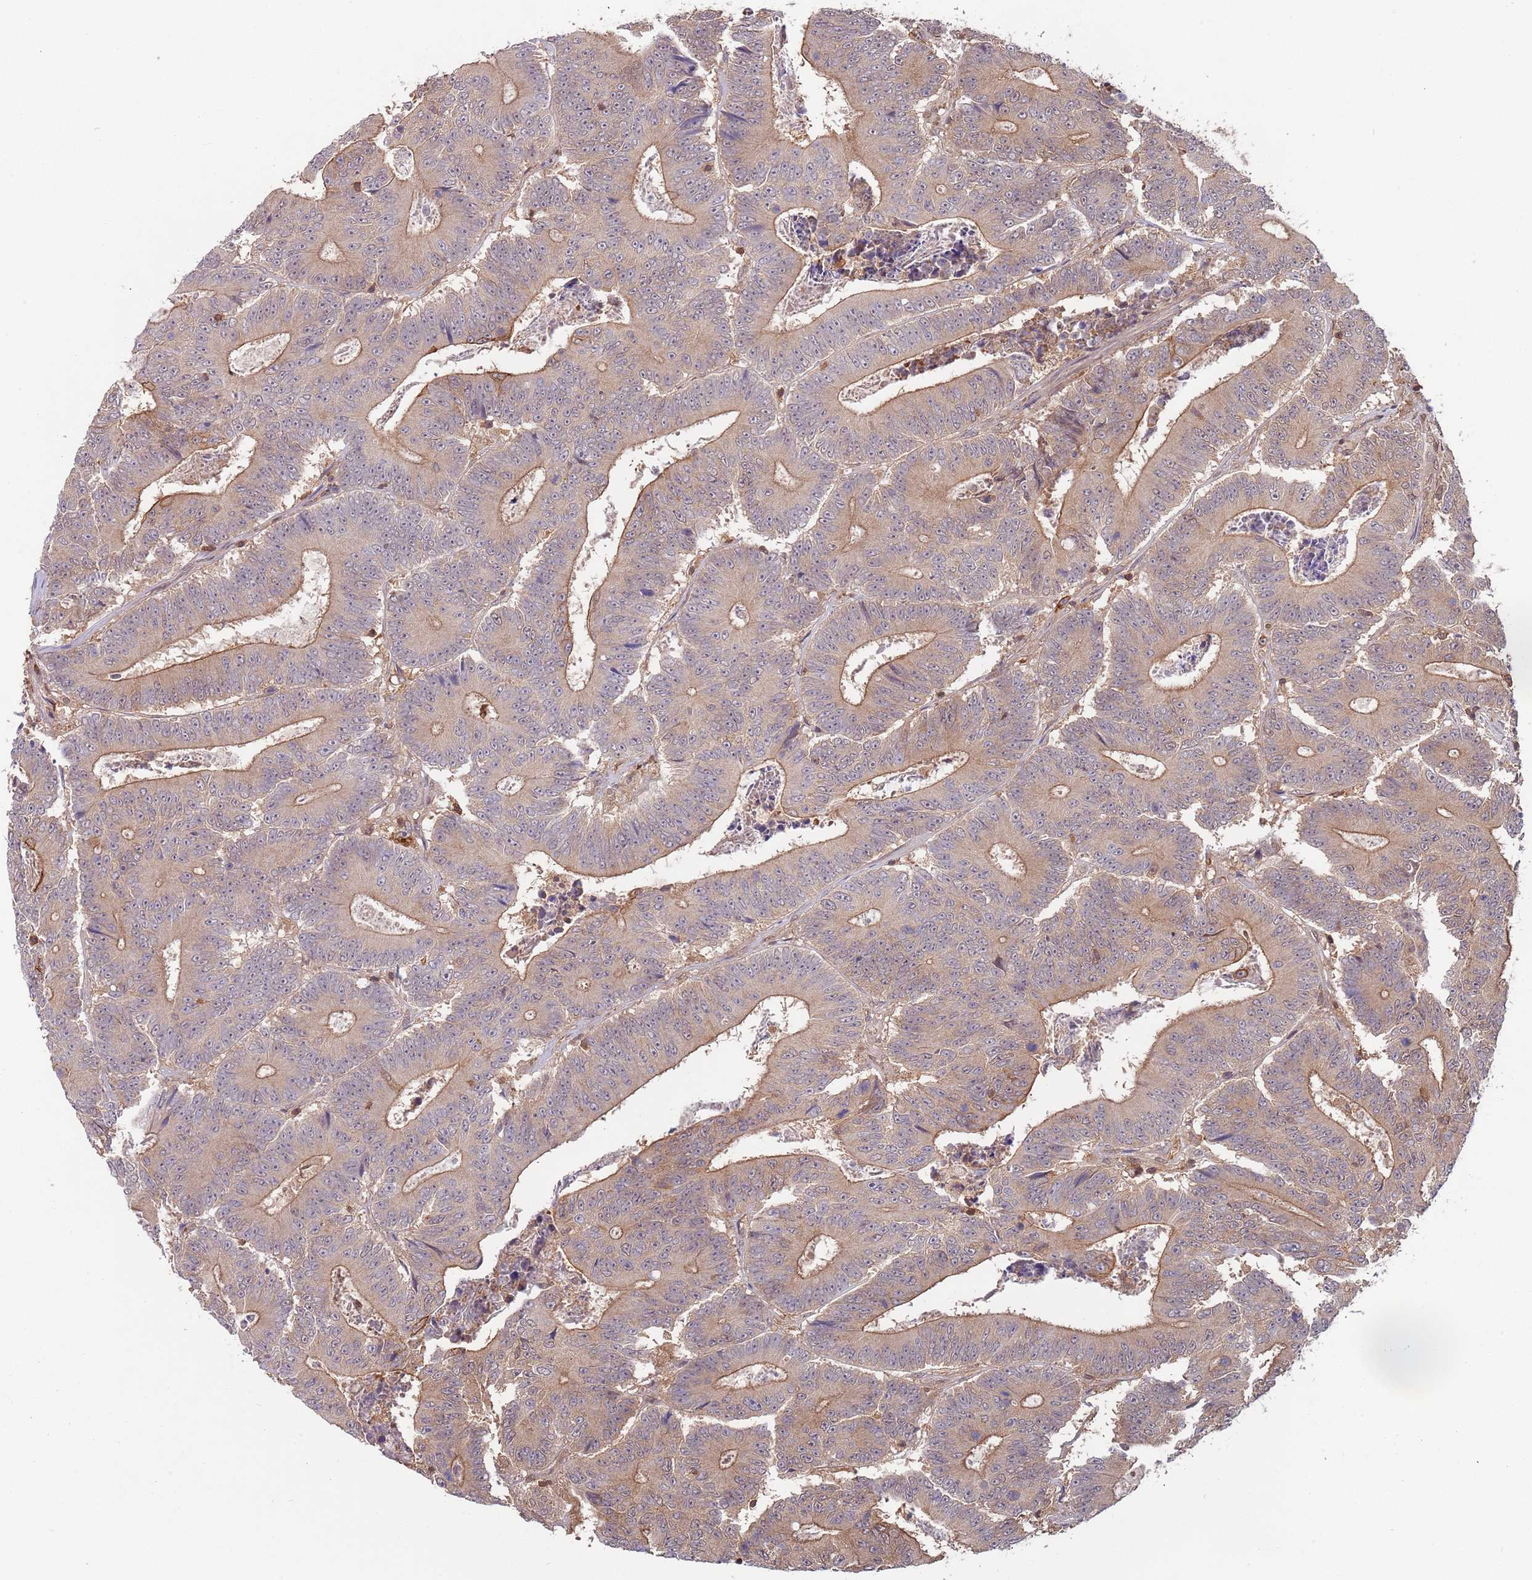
{"staining": {"intensity": "moderate", "quantity": "25%-75%", "location": "cytoplasmic/membranous"}, "tissue": "colorectal cancer", "cell_type": "Tumor cells", "image_type": "cancer", "snomed": [{"axis": "morphology", "description": "Adenocarcinoma, NOS"}, {"axis": "topography", "description": "Colon"}], "caption": "Colorectal adenocarcinoma stained with DAB (3,3'-diaminobenzidine) immunohistochemistry (IHC) exhibits medium levels of moderate cytoplasmic/membranous expression in about 25%-75% of tumor cells.", "gene": "GSDMD", "patient": {"sex": "male", "age": 83}}